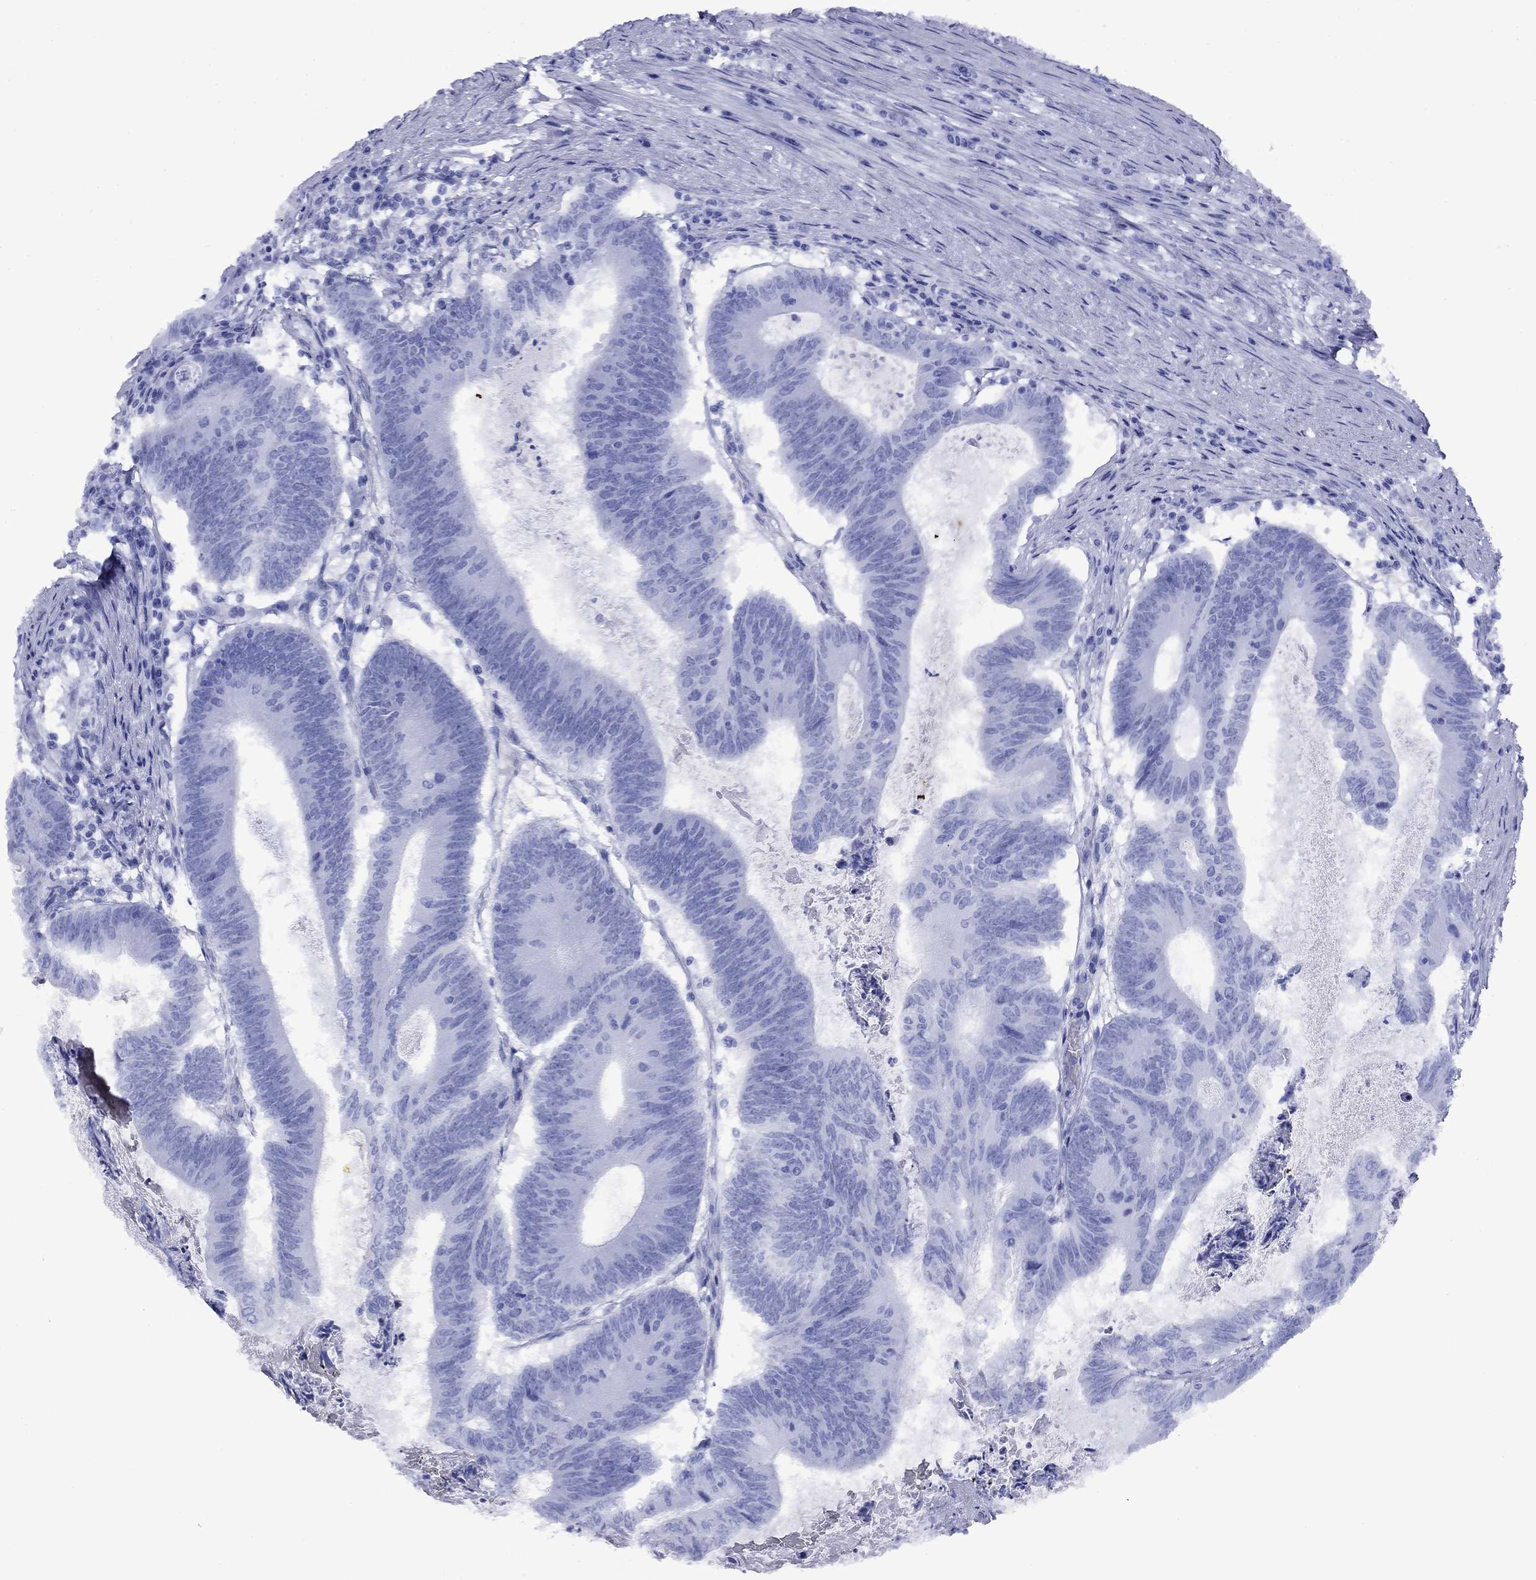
{"staining": {"intensity": "negative", "quantity": "none", "location": "none"}, "tissue": "colorectal cancer", "cell_type": "Tumor cells", "image_type": "cancer", "snomed": [{"axis": "morphology", "description": "Adenocarcinoma, NOS"}, {"axis": "topography", "description": "Colon"}], "caption": "Tumor cells show no significant protein expression in colorectal adenocarcinoma. The staining was performed using DAB to visualize the protein expression in brown, while the nuclei were stained in blue with hematoxylin (Magnification: 20x).", "gene": "APOA2", "patient": {"sex": "female", "age": 70}}